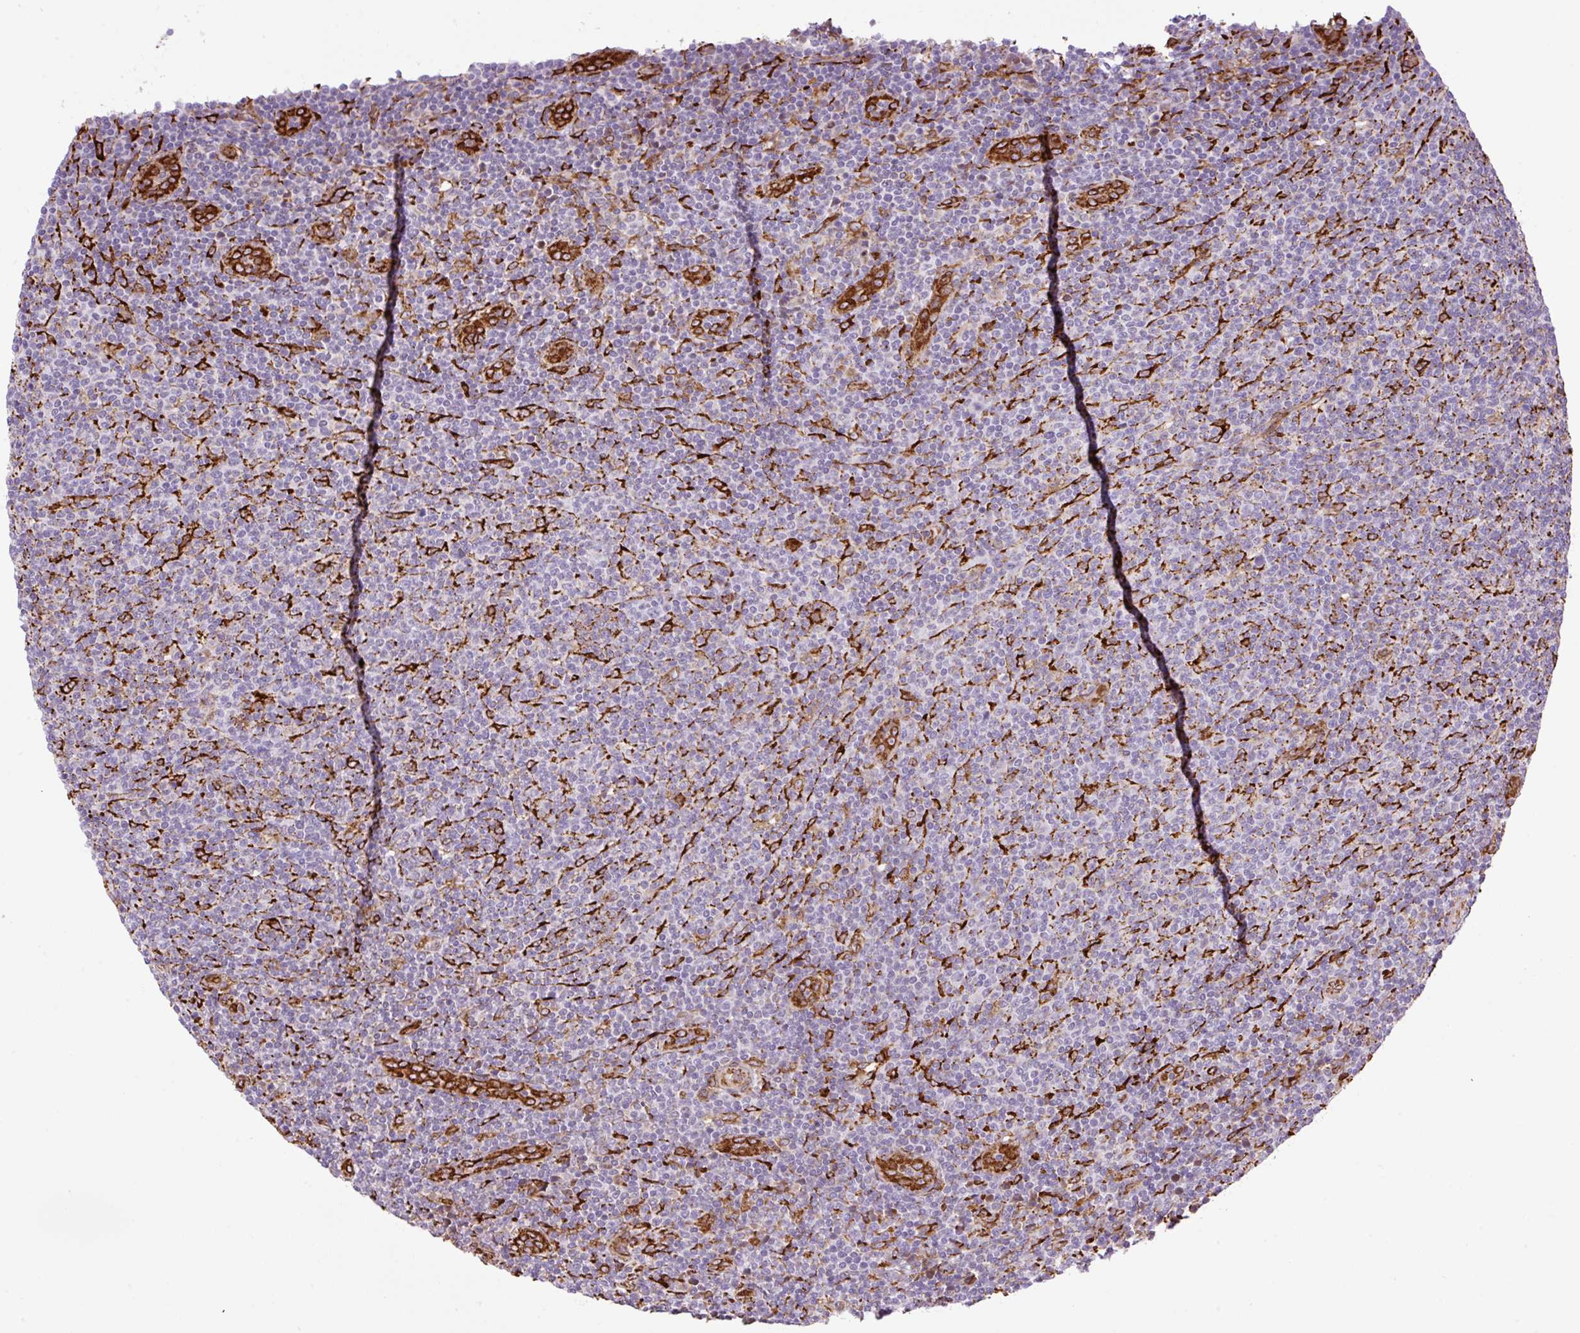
{"staining": {"intensity": "negative", "quantity": "none", "location": "none"}, "tissue": "lymphoma", "cell_type": "Tumor cells", "image_type": "cancer", "snomed": [{"axis": "morphology", "description": "Malignant lymphoma, non-Hodgkin's type, Low grade"}, {"axis": "topography", "description": "Lymph node"}], "caption": "Lymphoma stained for a protein using IHC demonstrates no positivity tumor cells.", "gene": "RAB30", "patient": {"sex": "male", "age": 66}}